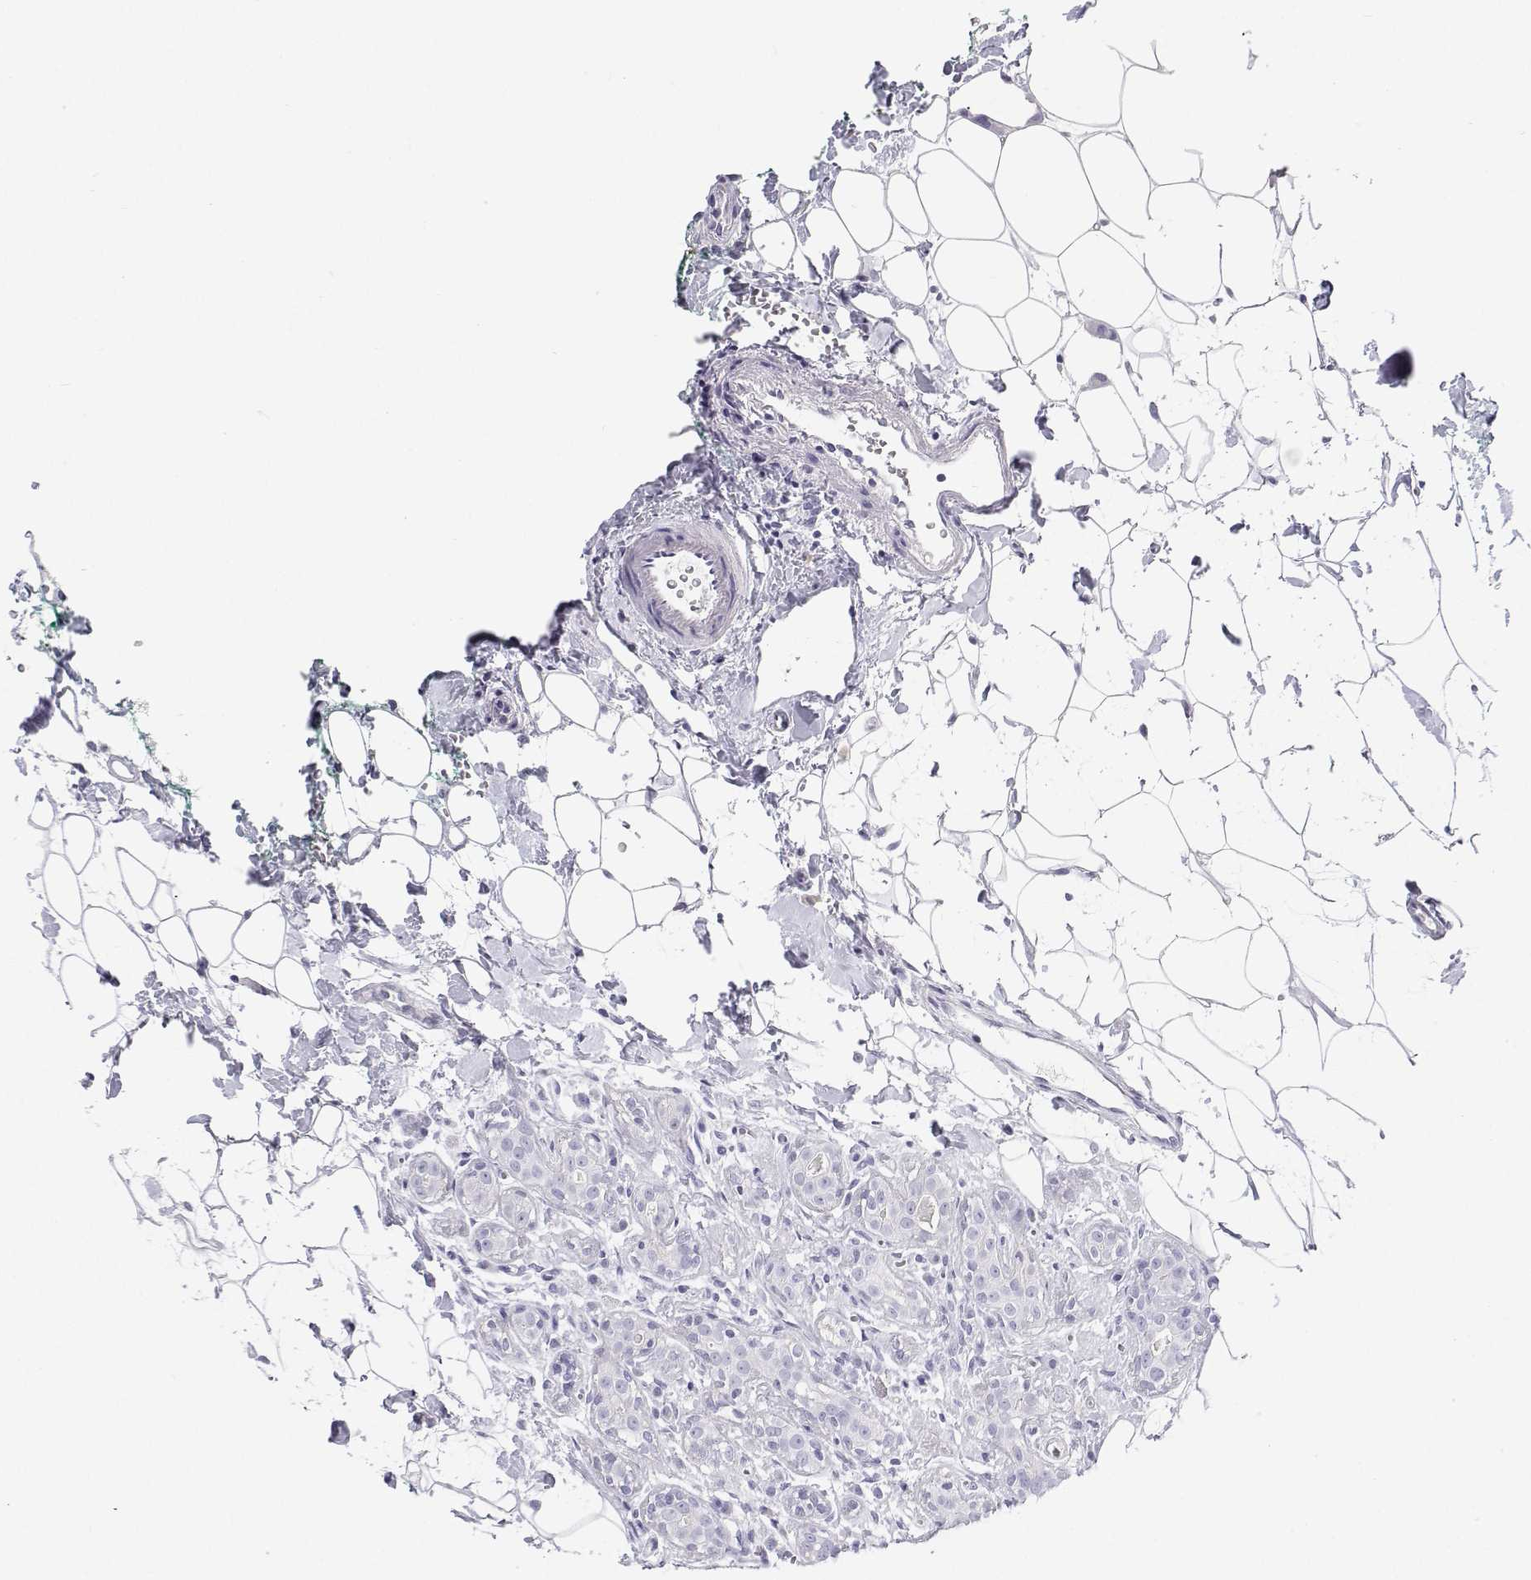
{"staining": {"intensity": "negative", "quantity": "none", "location": "none"}, "tissue": "breast cancer", "cell_type": "Tumor cells", "image_type": "cancer", "snomed": [{"axis": "morphology", "description": "Duct carcinoma"}, {"axis": "topography", "description": "Breast"}], "caption": "Image shows no significant protein staining in tumor cells of breast infiltrating ductal carcinoma.", "gene": "BHMT", "patient": {"sex": "female", "age": 43}}